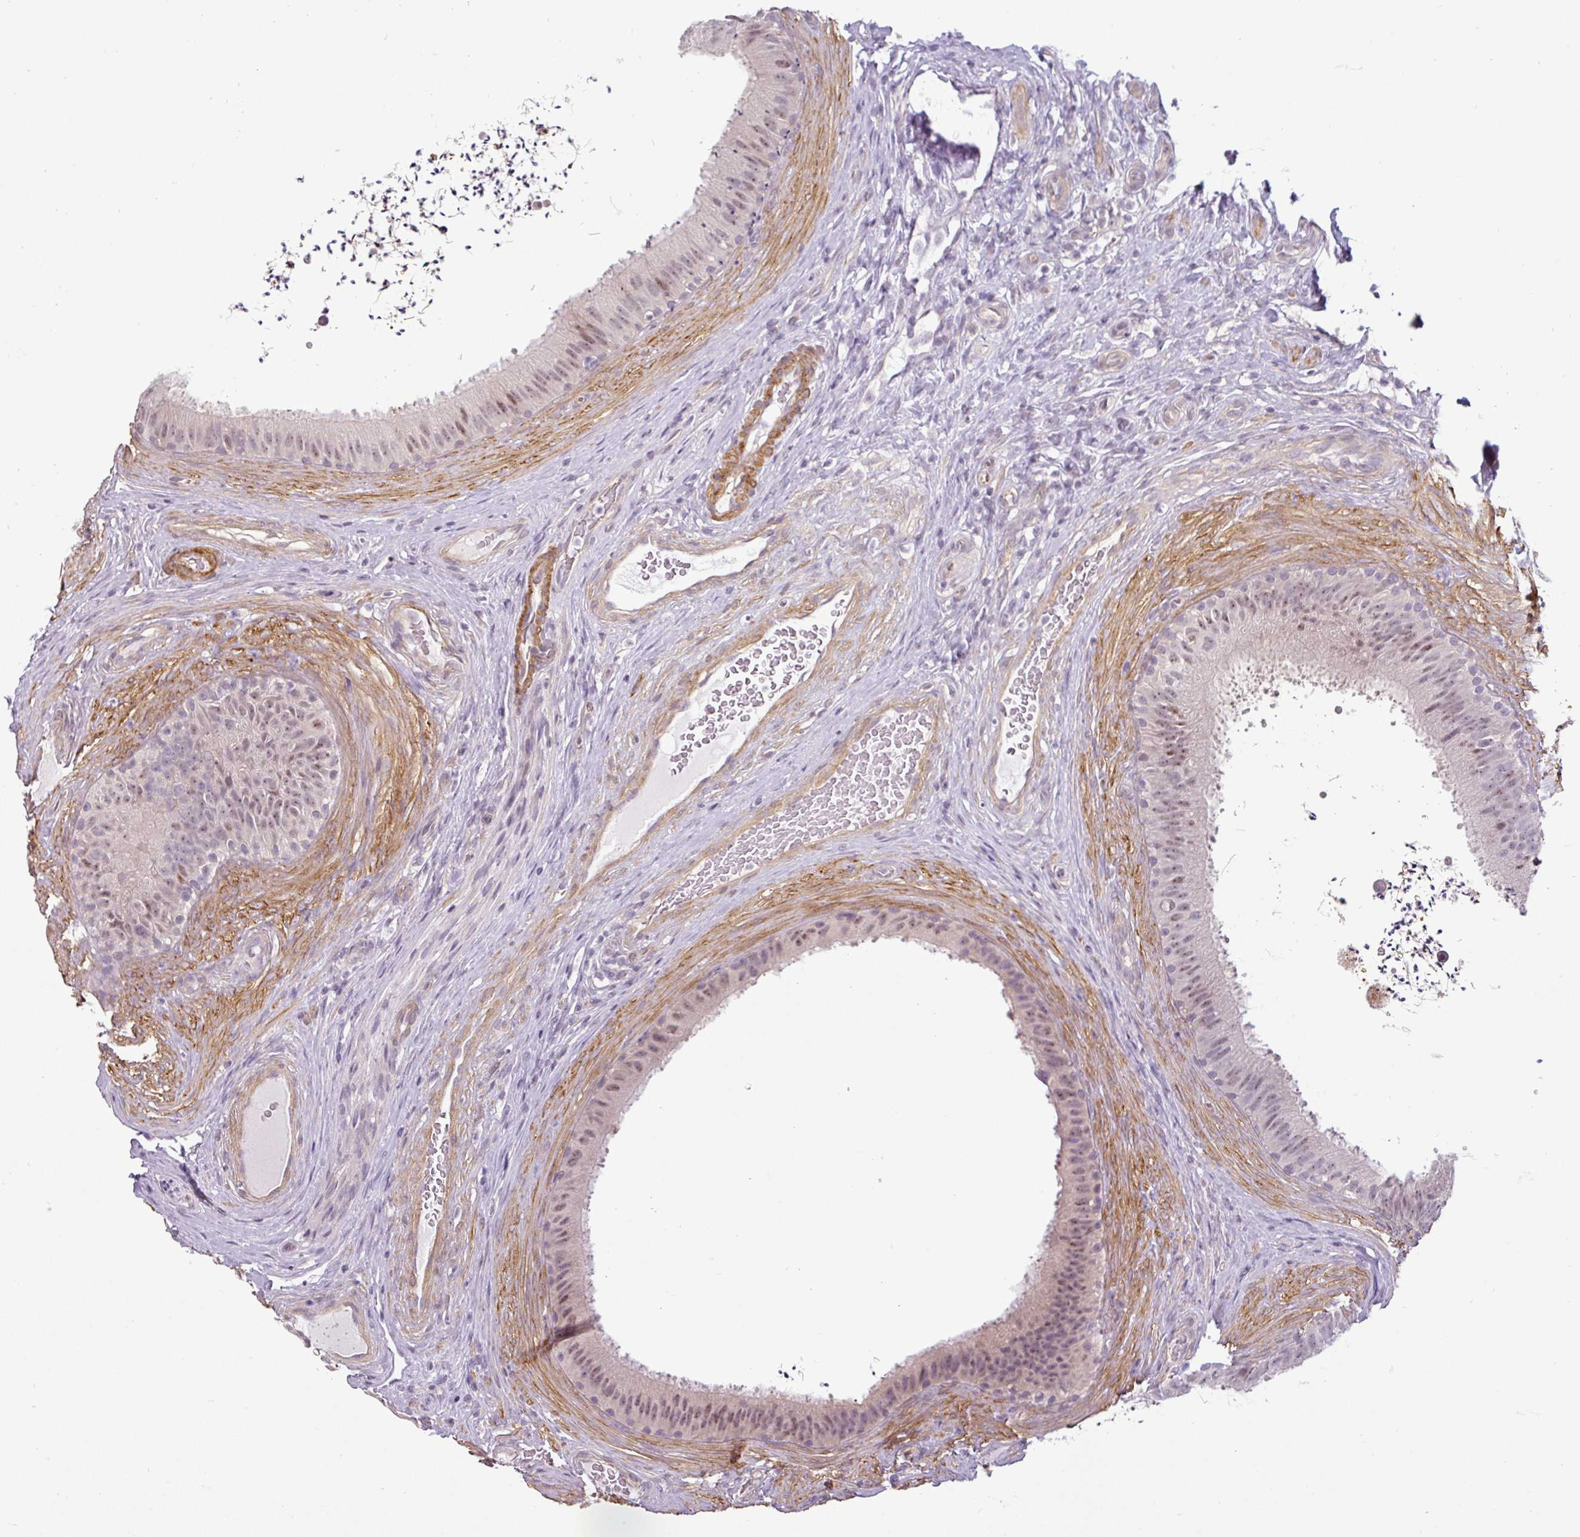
{"staining": {"intensity": "weak", "quantity": "25%-75%", "location": "nuclear"}, "tissue": "epididymis", "cell_type": "Glandular cells", "image_type": "normal", "snomed": [{"axis": "morphology", "description": "Normal tissue, NOS"}, {"axis": "topography", "description": "Testis"}, {"axis": "topography", "description": "Epididymis"}], "caption": "High-magnification brightfield microscopy of unremarkable epididymis stained with DAB (brown) and counterstained with hematoxylin (blue). glandular cells exhibit weak nuclear expression is seen in approximately25%-75% of cells.", "gene": "OR52D1", "patient": {"sex": "male", "age": 41}}